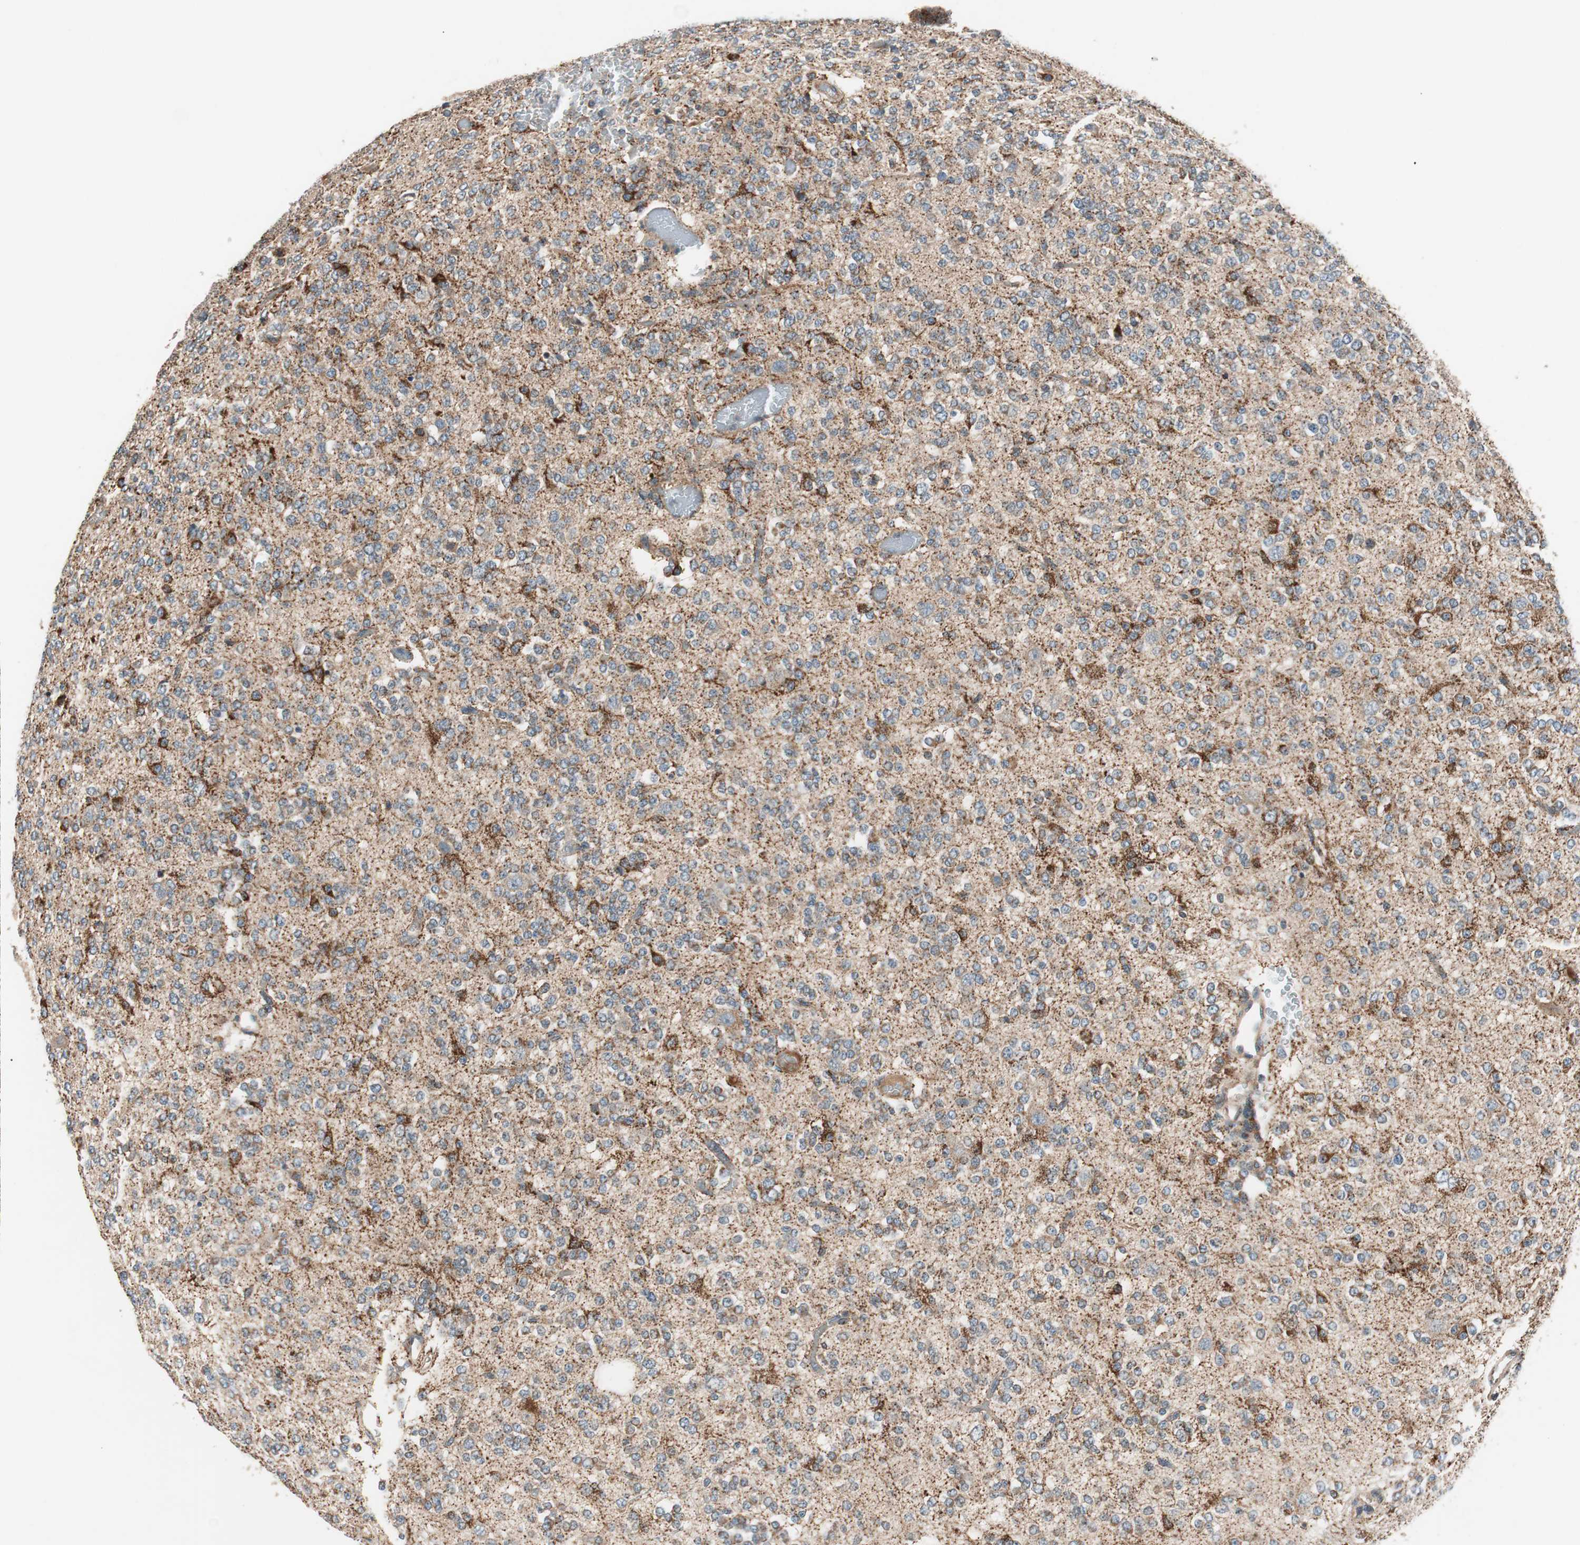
{"staining": {"intensity": "moderate", "quantity": ">75%", "location": "cytoplasmic/membranous"}, "tissue": "glioma", "cell_type": "Tumor cells", "image_type": "cancer", "snomed": [{"axis": "morphology", "description": "Glioma, malignant, Low grade"}, {"axis": "topography", "description": "Brain"}], "caption": "Glioma stained with a brown dye exhibits moderate cytoplasmic/membranous positive expression in about >75% of tumor cells.", "gene": "HPN", "patient": {"sex": "male", "age": 38}}